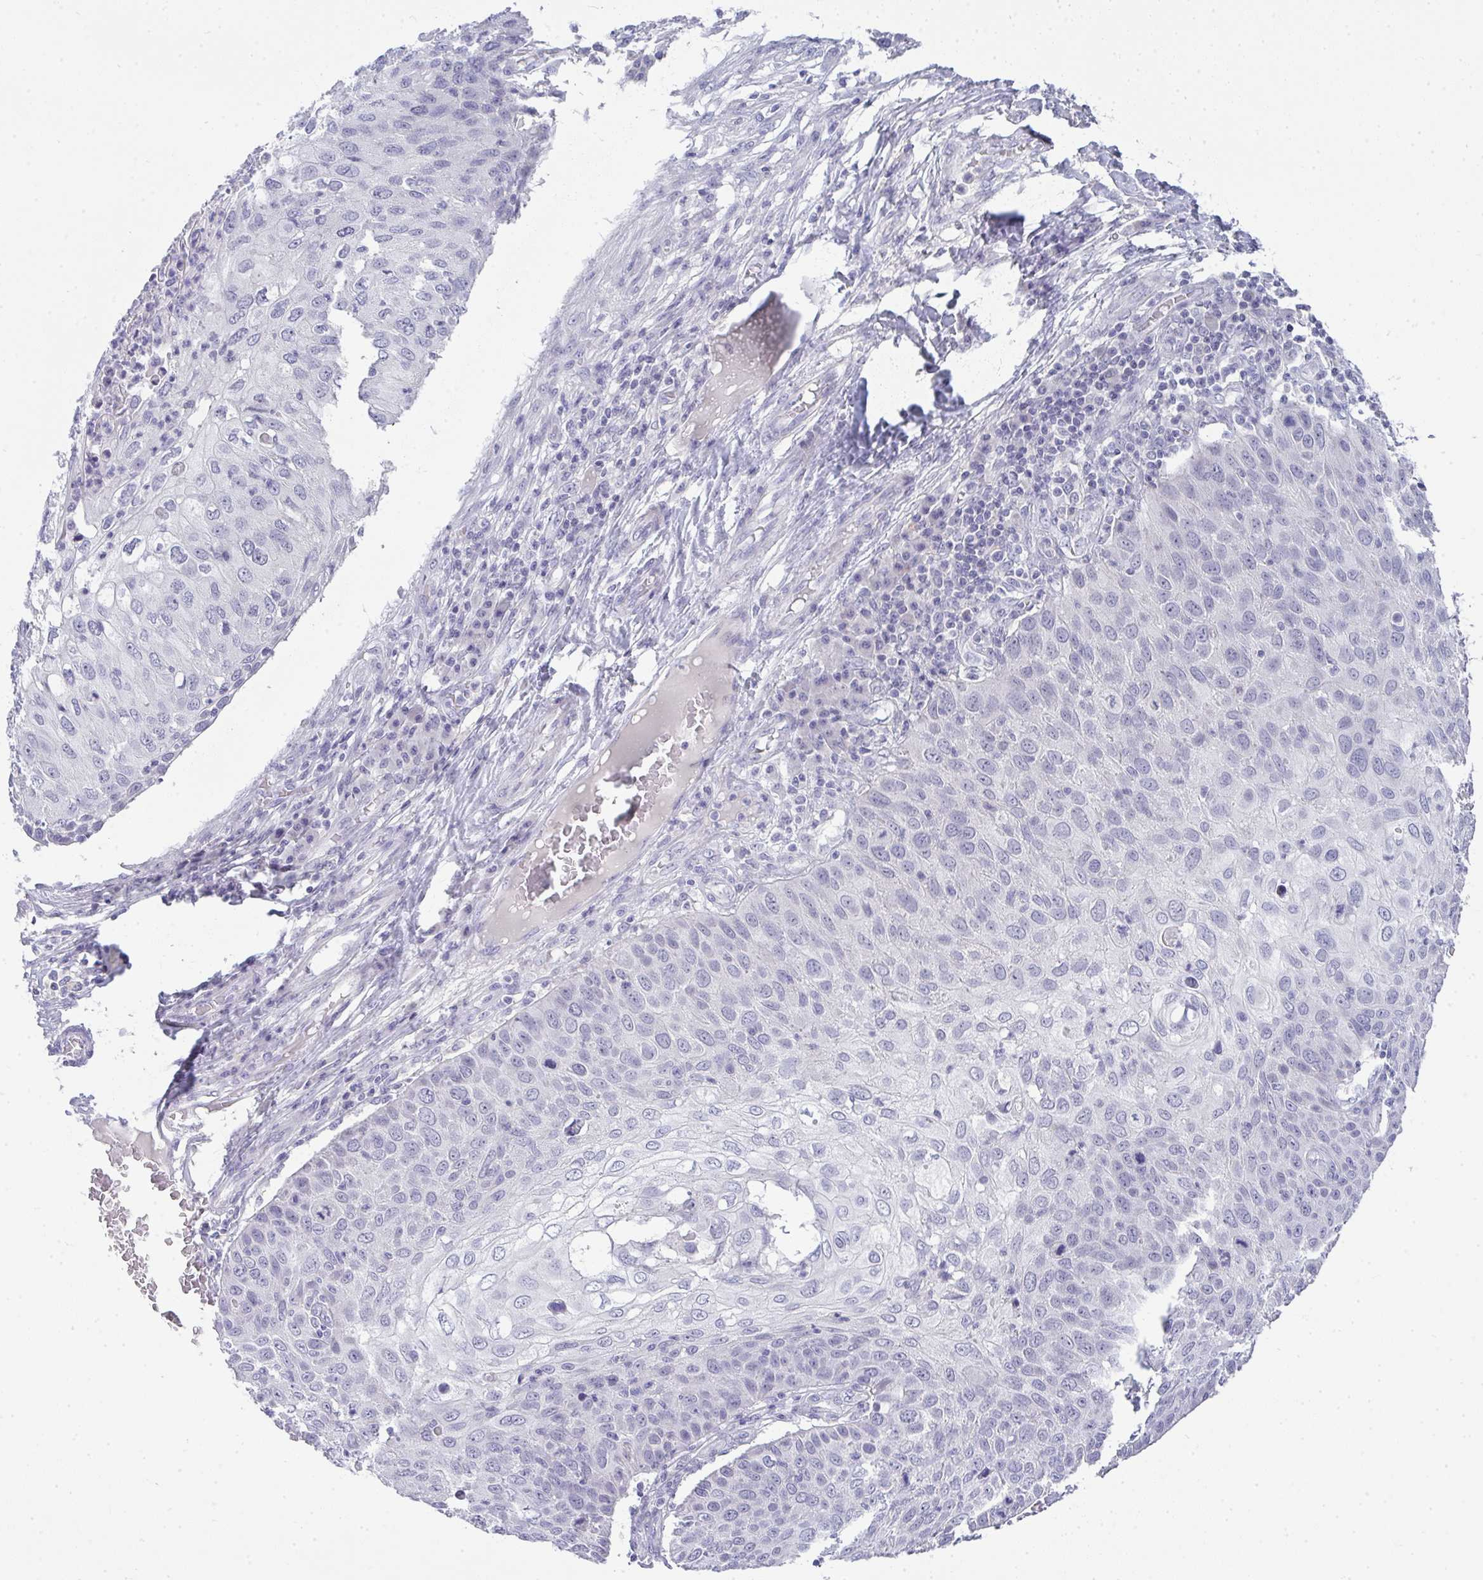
{"staining": {"intensity": "negative", "quantity": "none", "location": "none"}, "tissue": "skin cancer", "cell_type": "Tumor cells", "image_type": "cancer", "snomed": [{"axis": "morphology", "description": "Squamous cell carcinoma, NOS"}, {"axis": "topography", "description": "Skin"}], "caption": "Immunohistochemistry (IHC) of human skin cancer (squamous cell carcinoma) shows no positivity in tumor cells.", "gene": "TMEM82", "patient": {"sex": "male", "age": 87}}